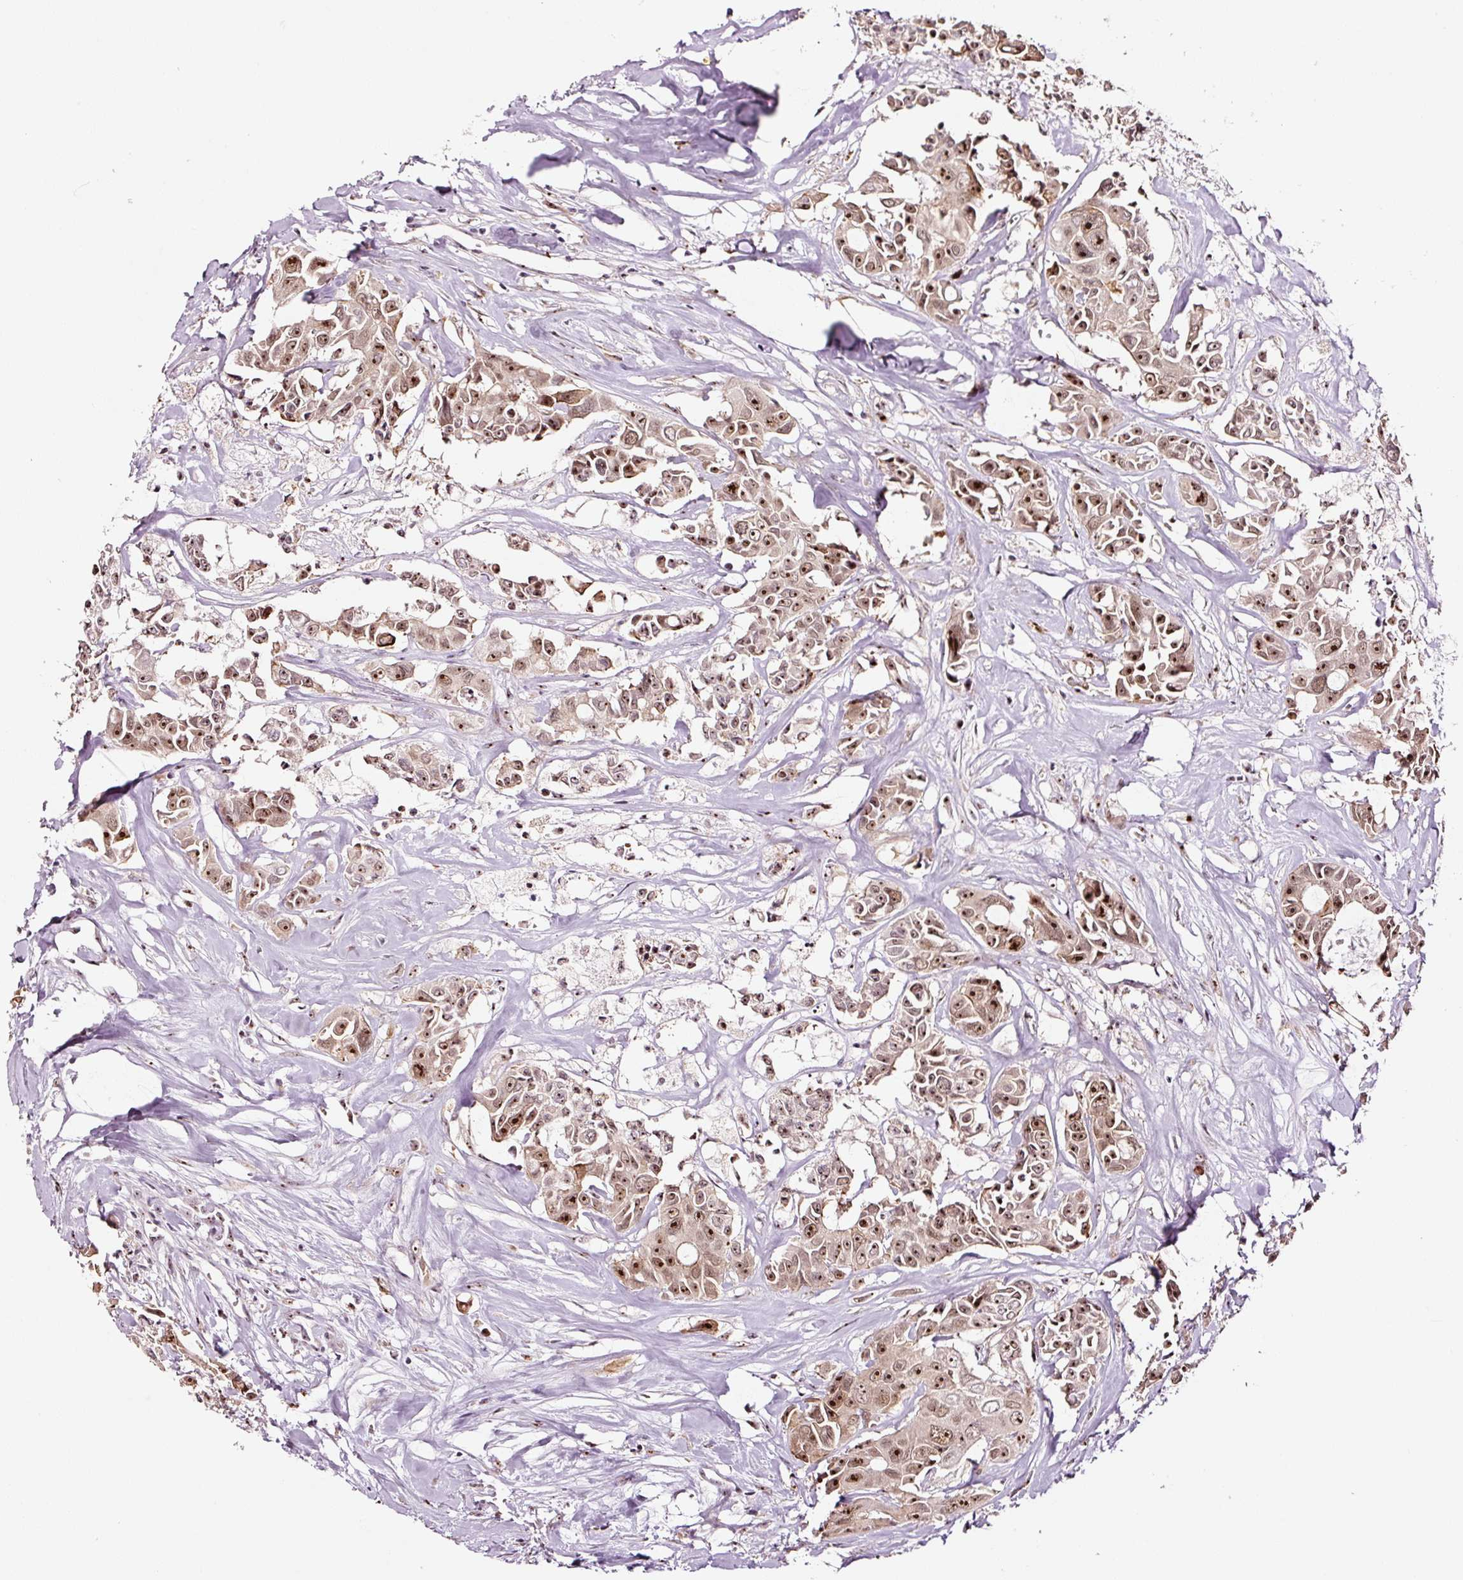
{"staining": {"intensity": "moderate", "quantity": ">75%", "location": "nuclear"}, "tissue": "colorectal cancer", "cell_type": "Tumor cells", "image_type": "cancer", "snomed": [{"axis": "morphology", "description": "Adenocarcinoma, NOS"}, {"axis": "topography", "description": "Rectum"}], "caption": "Protein staining reveals moderate nuclear positivity in about >75% of tumor cells in colorectal adenocarcinoma. Nuclei are stained in blue.", "gene": "GNL3", "patient": {"sex": "male", "age": 87}}